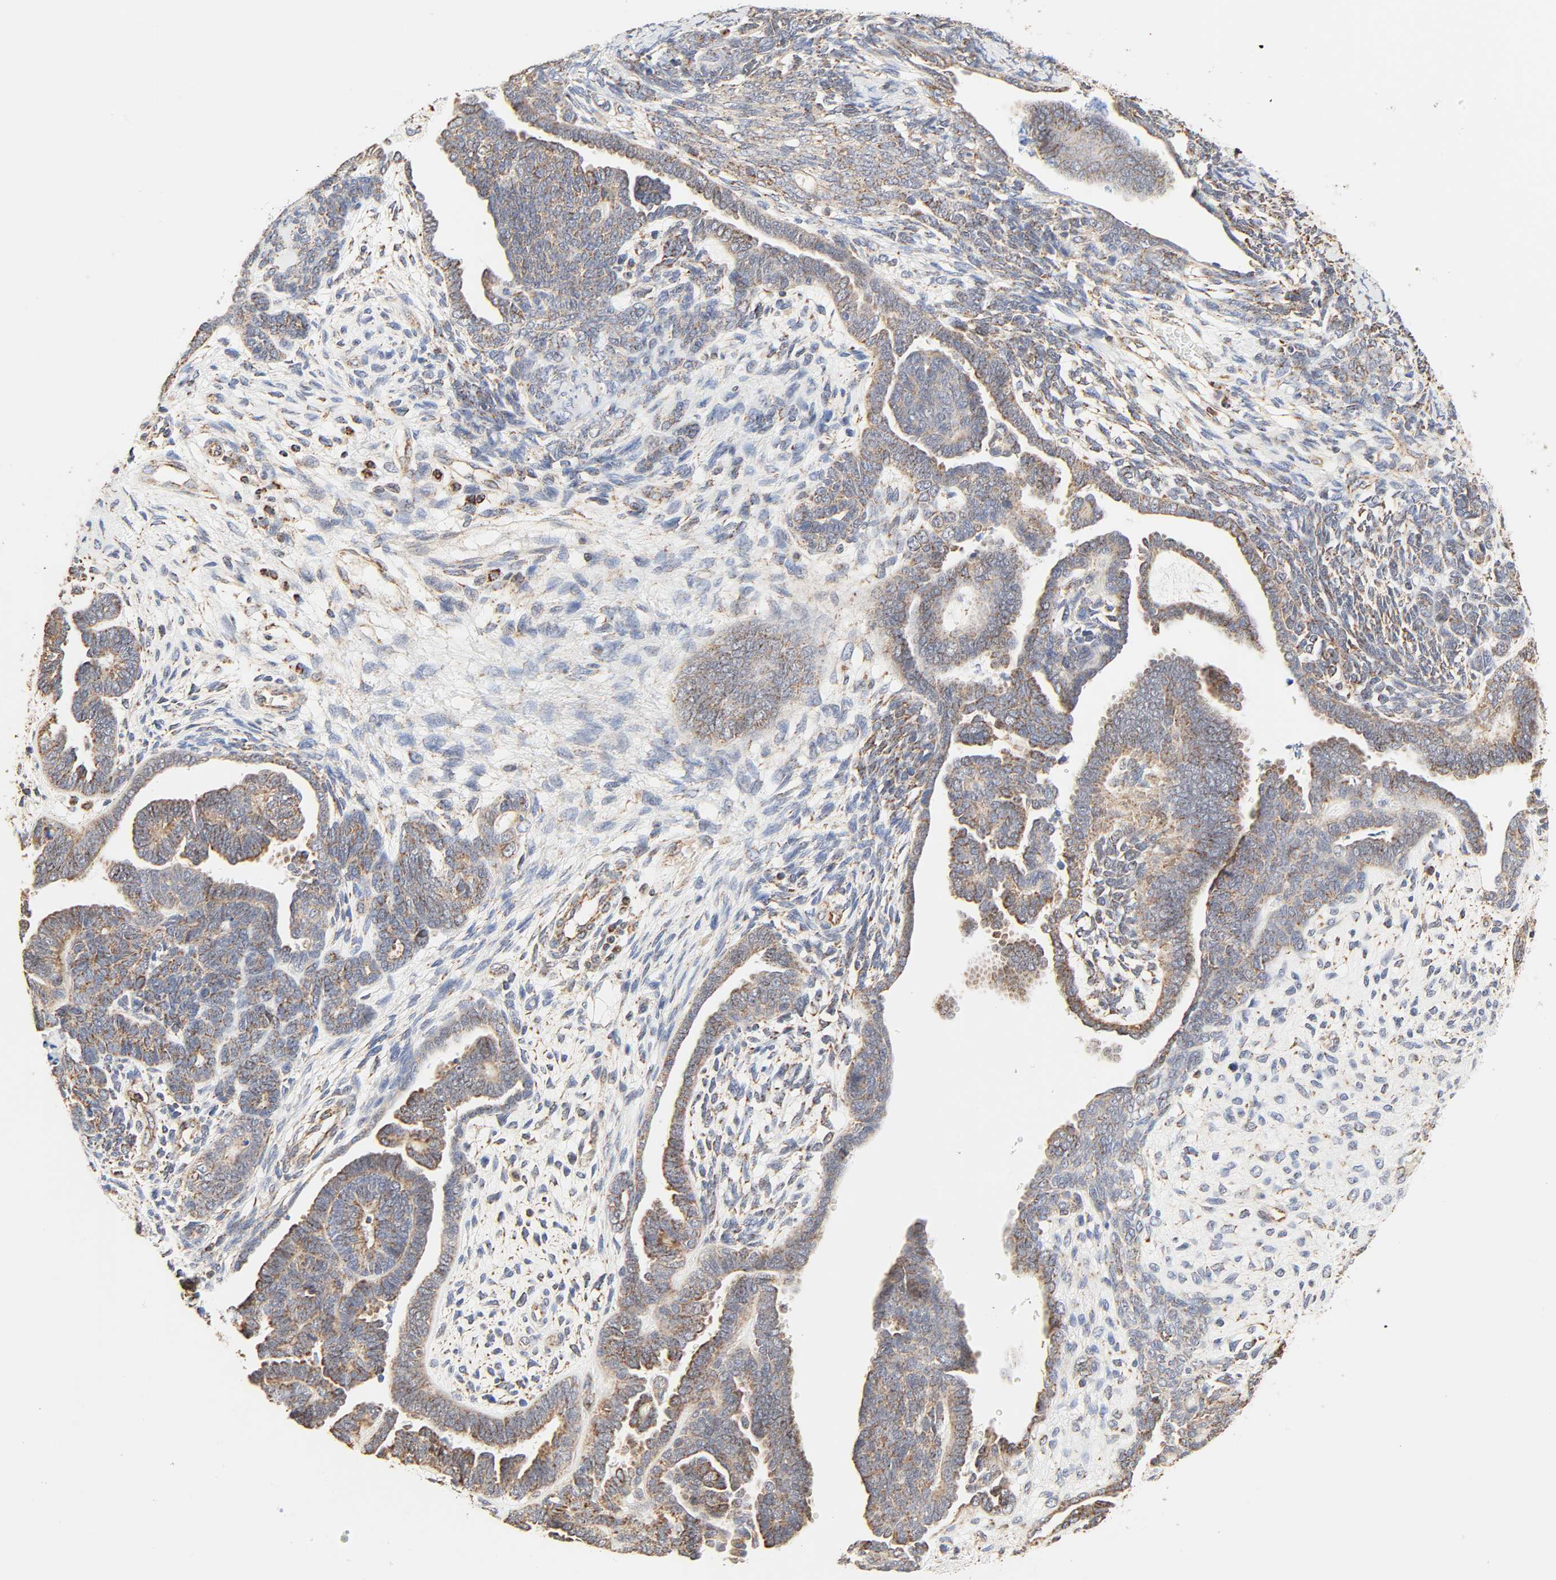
{"staining": {"intensity": "moderate", "quantity": ">75%", "location": "cytoplasmic/membranous"}, "tissue": "endometrial cancer", "cell_type": "Tumor cells", "image_type": "cancer", "snomed": [{"axis": "morphology", "description": "Neoplasm, malignant, NOS"}, {"axis": "topography", "description": "Endometrium"}], "caption": "The micrograph exhibits immunohistochemical staining of endometrial cancer. There is moderate cytoplasmic/membranous staining is seen in about >75% of tumor cells.", "gene": "ZMAT5", "patient": {"sex": "female", "age": 74}}